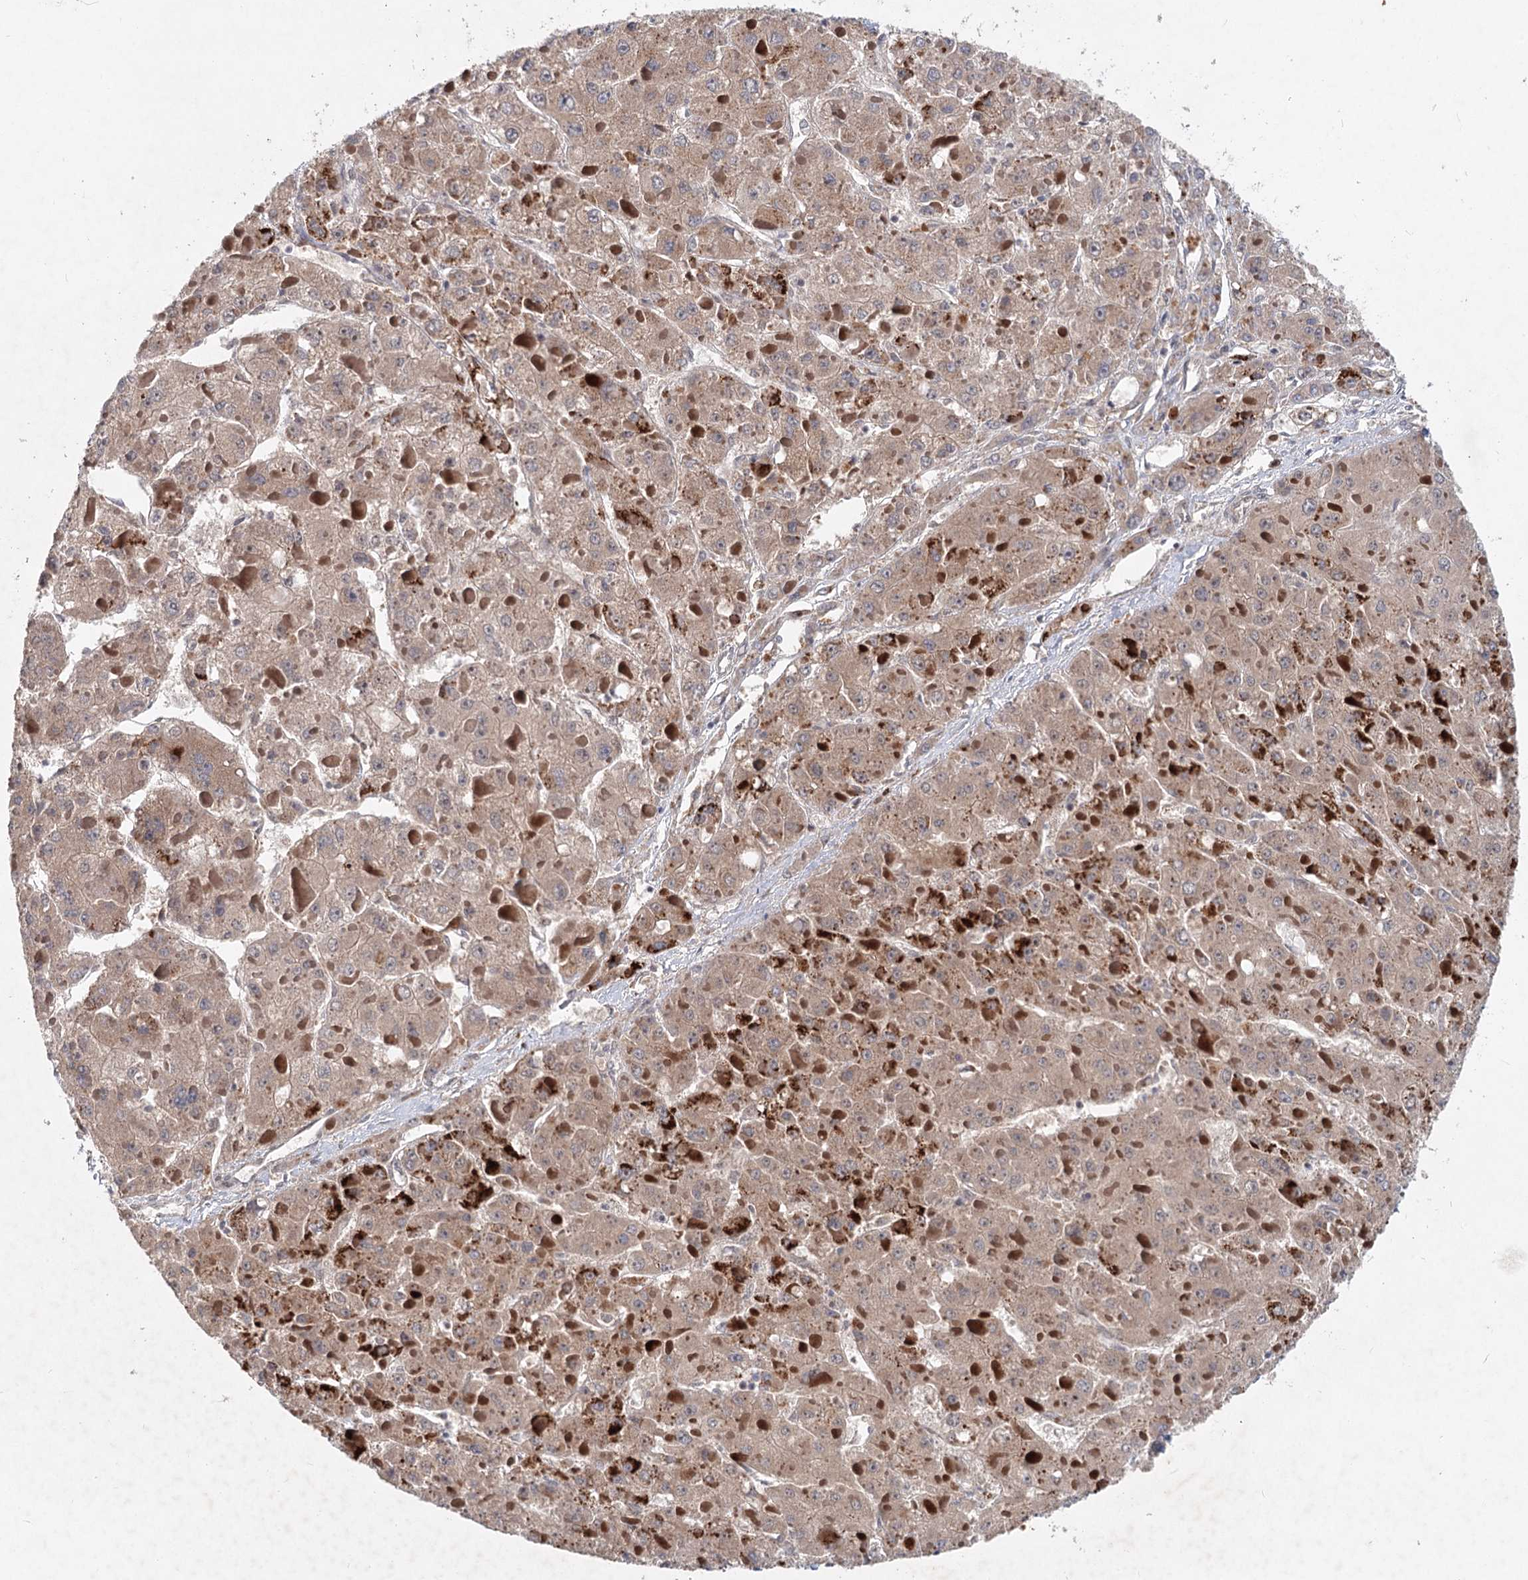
{"staining": {"intensity": "moderate", "quantity": ">75%", "location": "cytoplasmic/membranous"}, "tissue": "liver cancer", "cell_type": "Tumor cells", "image_type": "cancer", "snomed": [{"axis": "morphology", "description": "Carcinoma, Hepatocellular, NOS"}, {"axis": "topography", "description": "Liver"}], "caption": "IHC micrograph of neoplastic tissue: hepatocellular carcinoma (liver) stained using IHC exhibits medium levels of moderate protein expression localized specifically in the cytoplasmic/membranous of tumor cells, appearing as a cytoplasmic/membranous brown color.", "gene": "AP3B1", "patient": {"sex": "female", "age": 73}}